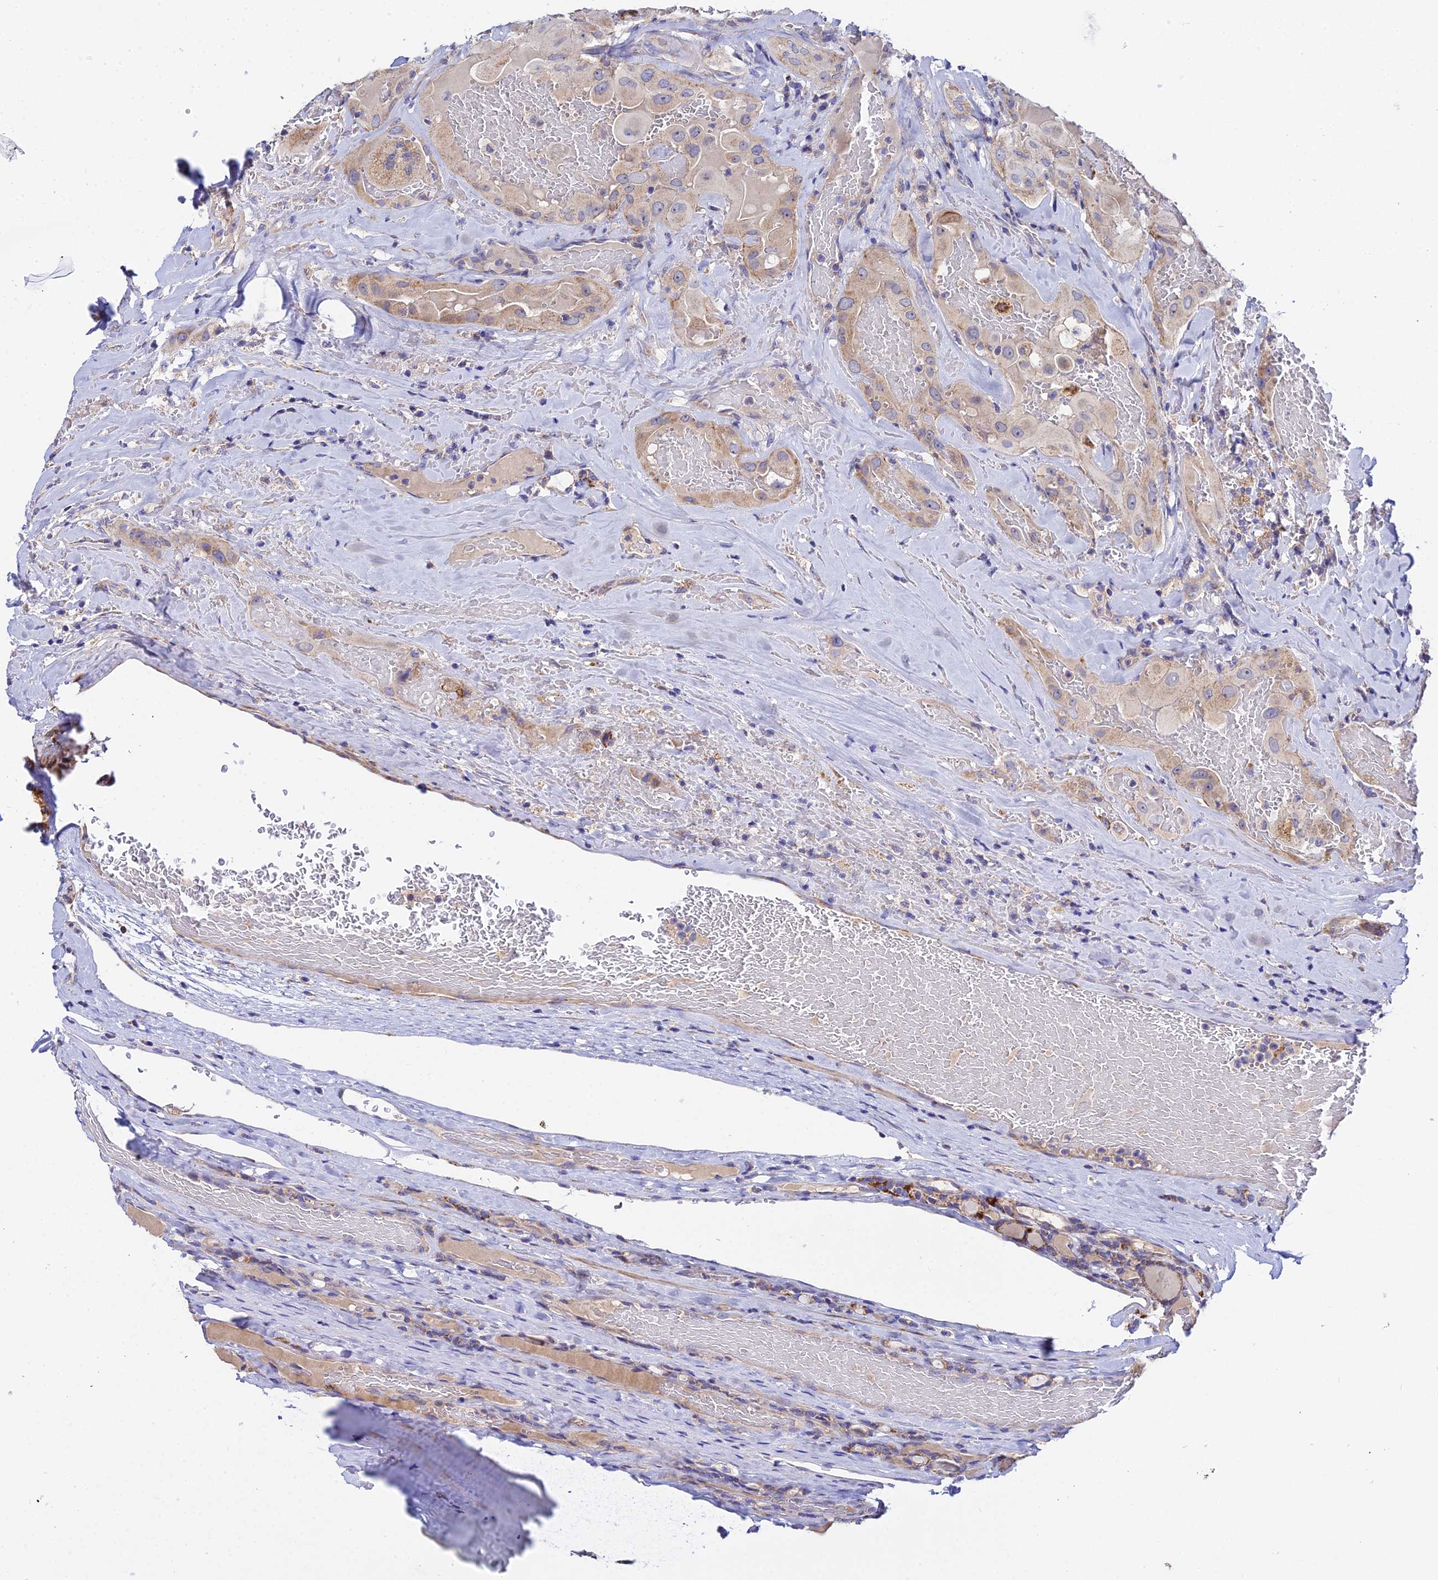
{"staining": {"intensity": "moderate", "quantity": "25%-75%", "location": "cytoplasmic/membranous"}, "tissue": "thyroid cancer", "cell_type": "Tumor cells", "image_type": "cancer", "snomed": [{"axis": "morphology", "description": "Papillary adenocarcinoma, NOS"}, {"axis": "topography", "description": "Thyroid gland"}], "caption": "Immunohistochemistry image of thyroid cancer stained for a protein (brown), which shows medium levels of moderate cytoplasmic/membranous staining in about 25%-75% of tumor cells.", "gene": "ACOT2", "patient": {"sex": "female", "age": 72}}